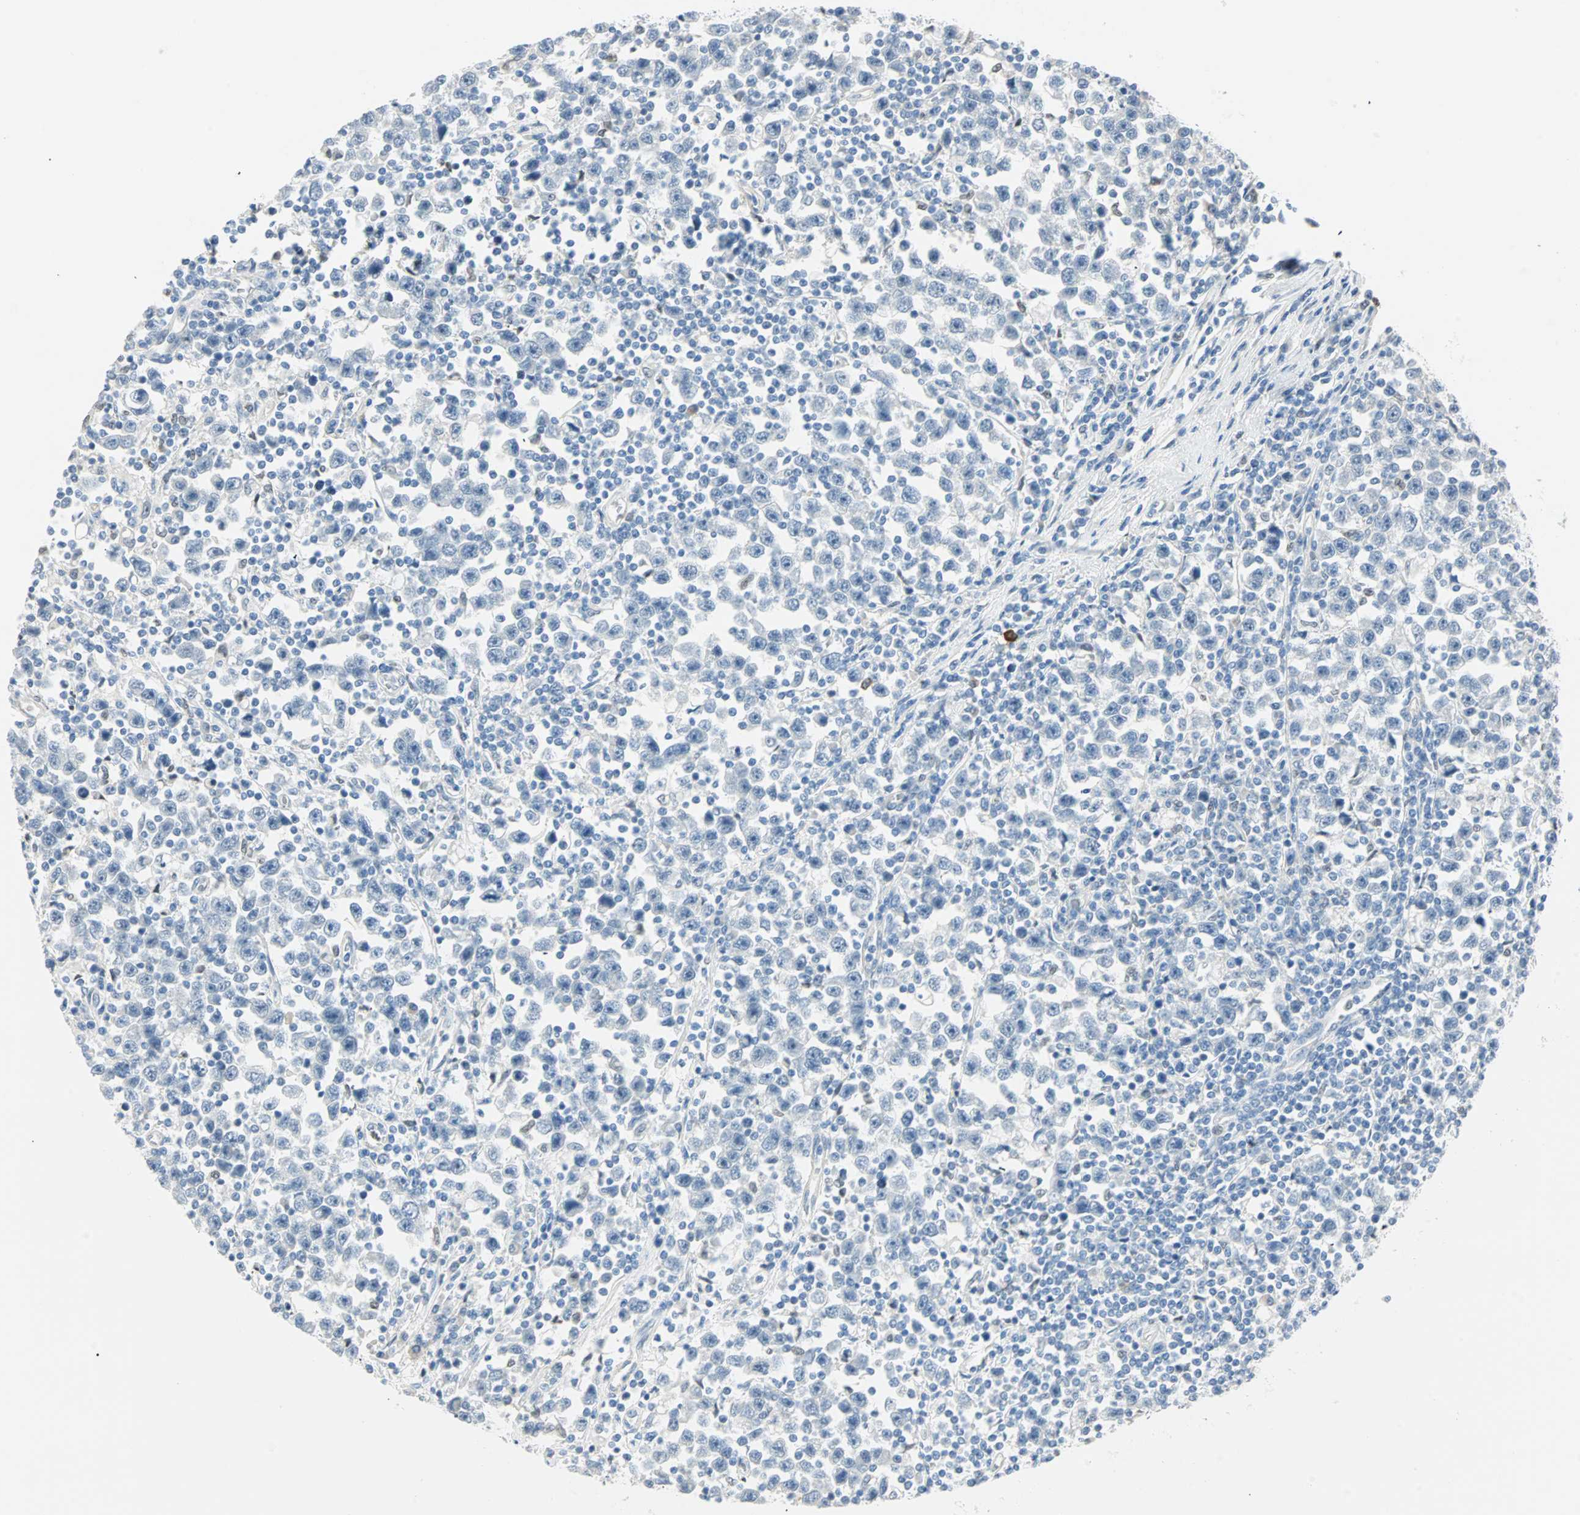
{"staining": {"intensity": "negative", "quantity": "none", "location": "none"}, "tissue": "testis cancer", "cell_type": "Tumor cells", "image_type": "cancer", "snomed": [{"axis": "morphology", "description": "Seminoma, NOS"}, {"axis": "topography", "description": "Testis"}], "caption": "IHC image of neoplastic tissue: human testis seminoma stained with DAB (3,3'-diaminobenzidine) displays no significant protein positivity in tumor cells. The staining was performed using DAB to visualize the protein expression in brown, while the nuclei were stained in blue with hematoxylin (Magnification: 20x).", "gene": "MLLT10", "patient": {"sex": "male", "age": 43}}